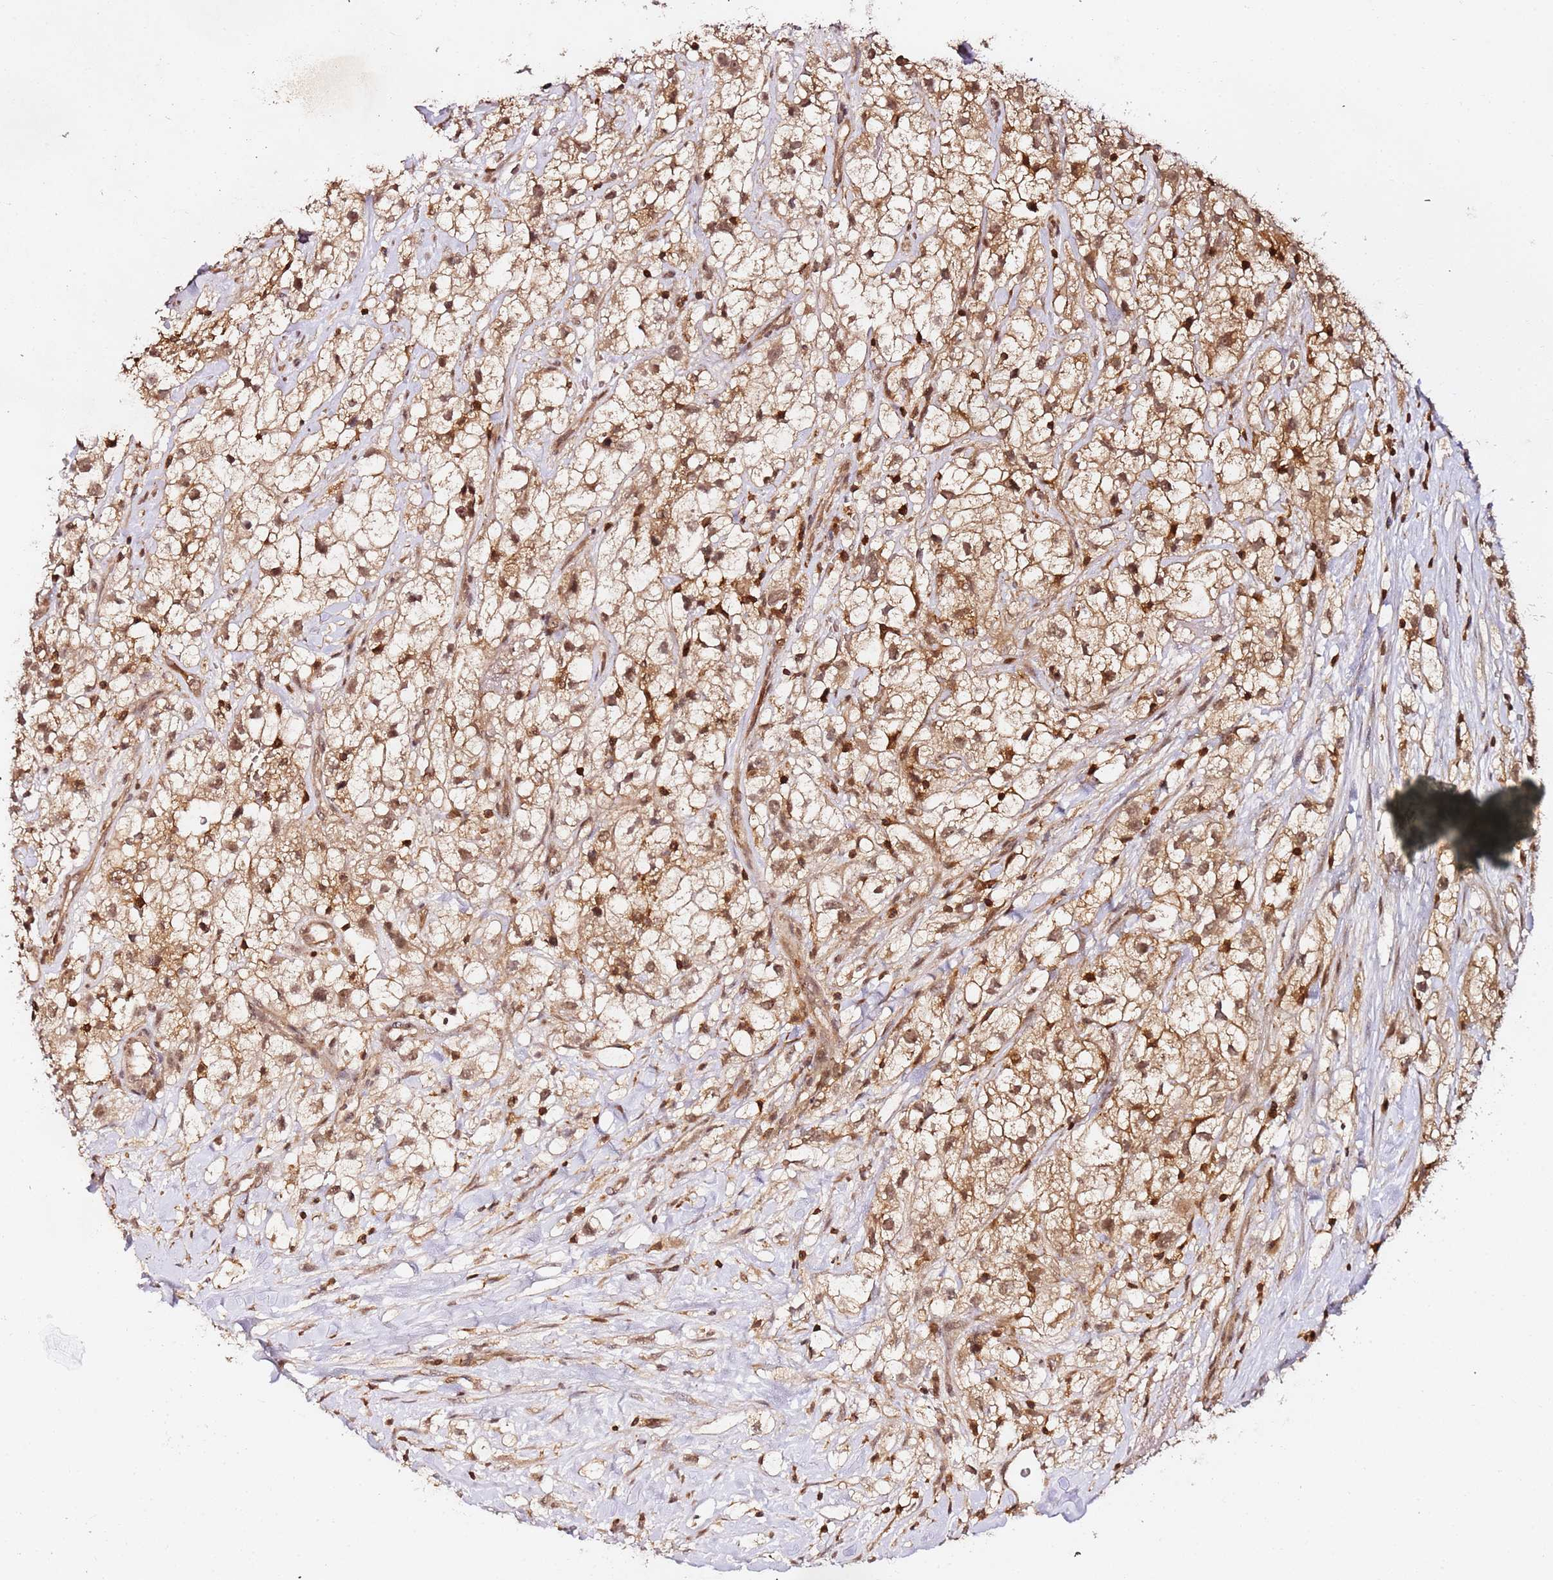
{"staining": {"intensity": "moderate", "quantity": ">75%", "location": "cytoplasmic/membranous,nuclear"}, "tissue": "renal cancer", "cell_type": "Tumor cells", "image_type": "cancer", "snomed": [{"axis": "morphology", "description": "Adenocarcinoma, NOS"}, {"axis": "topography", "description": "Kidney"}], "caption": "Protein expression analysis of human renal cancer (adenocarcinoma) reveals moderate cytoplasmic/membranous and nuclear staining in approximately >75% of tumor cells.", "gene": "OR5V1", "patient": {"sex": "male", "age": 59}}